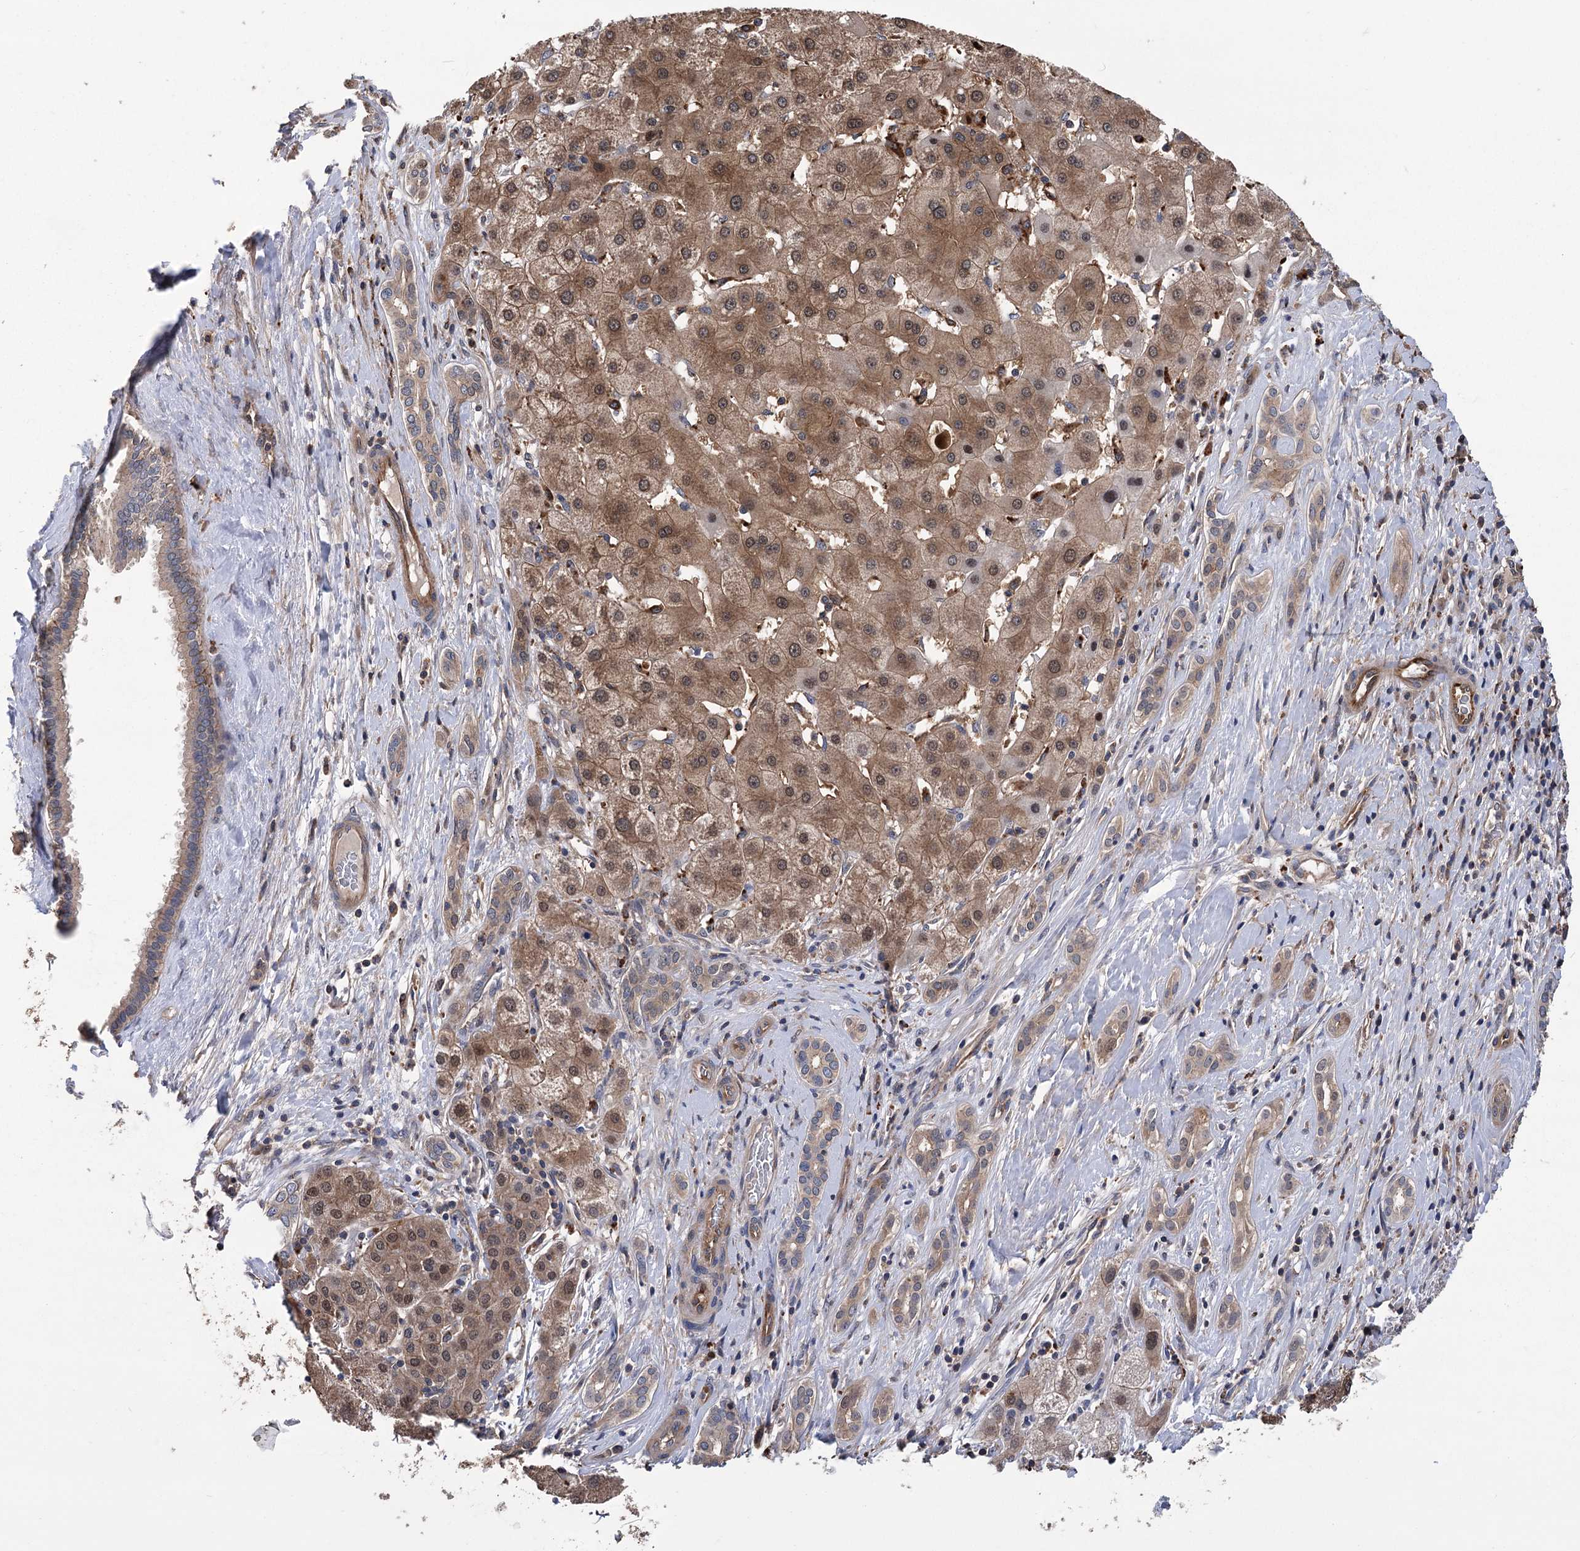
{"staining": {"intensity": "moderate", "quantity": ">75%", "location": "cytoplasmic/membranous"}, "tissue": "liver cancer", "cell_type": "Tumor cells", "image_type": "cancer", "snomed": [{"axis": "morphology", "description": "Carcinoma, Hepatocellular, NOS"}, {"axis": "topography", "description": "Liver"}], "caption": "High-power microscopy captured an IHC photomicrograph of hepatocellular carcinoma (liver), revealing moderate cytoplasmic/membranous positivity in approximately >75% of tumor cells.", "gene": "DPP3", "patient": {"sex": "male", "age": 65}}